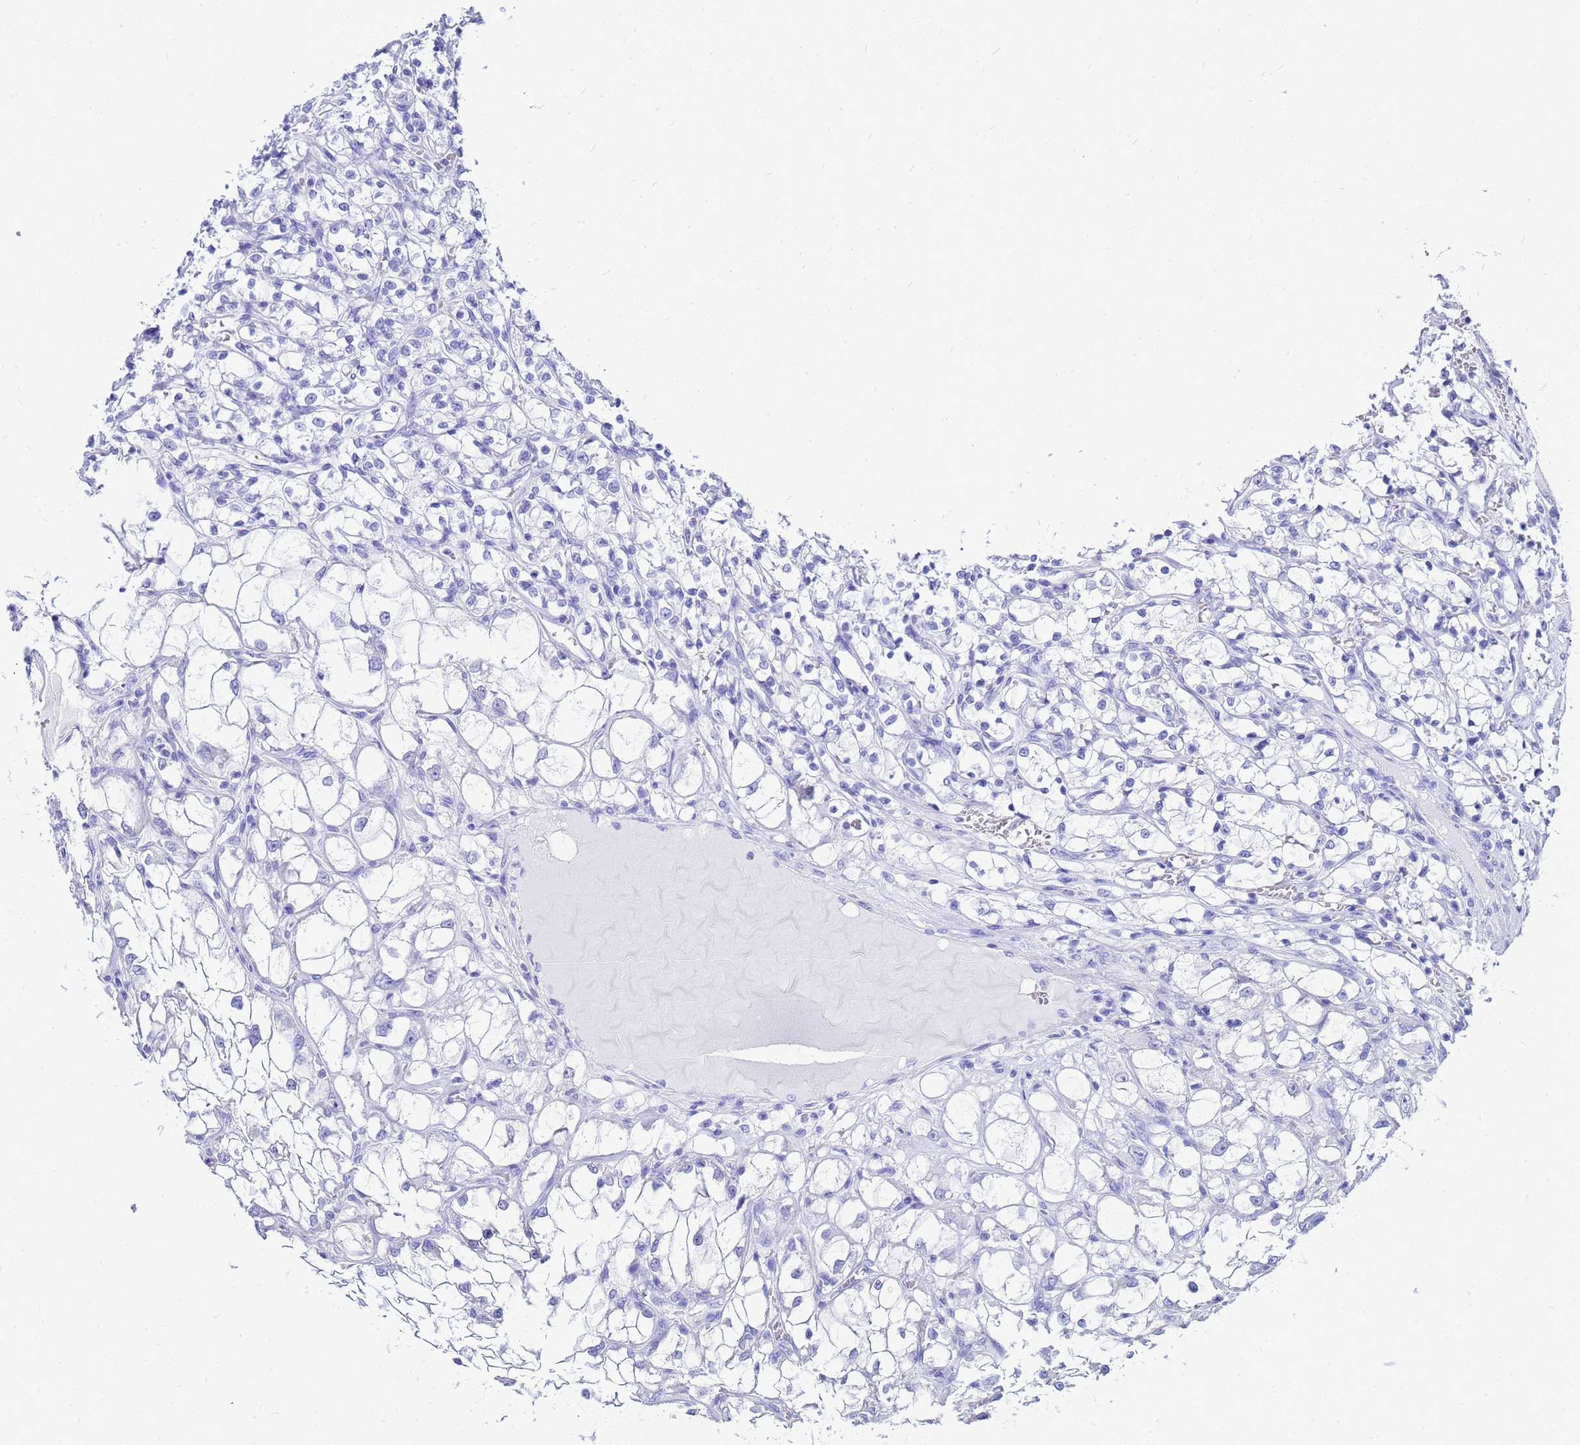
{"staining": {"intensity": "negative", "quantity": "none", "location": "none"}, "tissue": "renal cancer", "cell_type": "Tumor cells", "image_type": "cancer", "snomed": [{"axis": "morphology", "description": "Adenocarcinoma, NOS"}, {"axis": "topography", "description": "Kidney"}], "caption": "IHC micrograph of neoplastic tissue: renal cancer stained with DAB (3,3'-diaminobenzidine) displays no significant protein expression in tumor cells.", "gene": "CKB", "patient": {"sex": "female", "age": 69}}